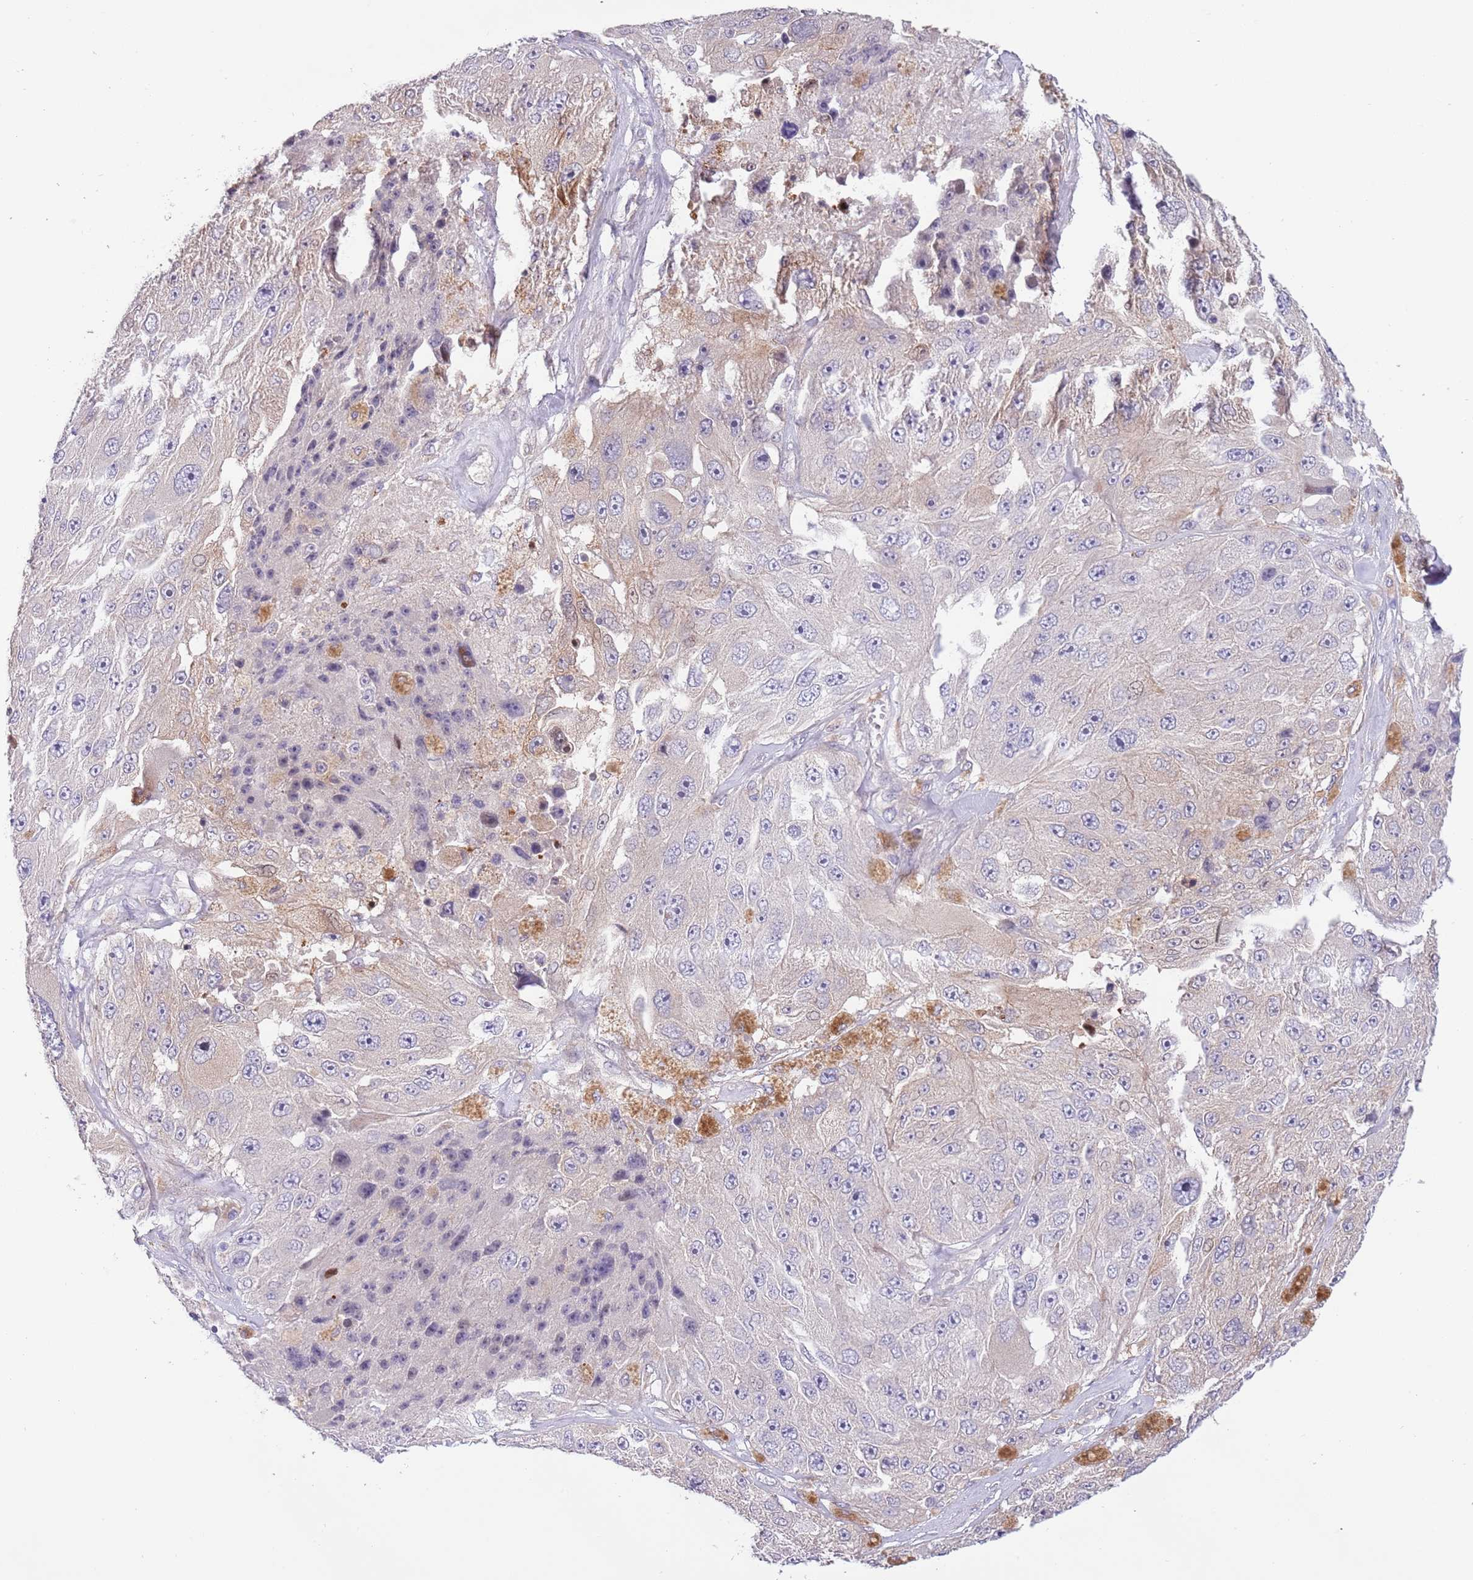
{"staining": {"intensity": "negative", "quantity": "none", "location": "none"}, "tissue": "melanoma", "cell_type": "Tumor cells", "image_type": "cancer", "snomed": [{"axis": "morphology", "description": "Malignant melanoma, Metastatic site"}, {"axis": "topography", "description": "Lymph node"}], "caption": "Immunohistochemistry (IHC) image of neoplastic tissue: human malignant melanoma (metastatic site) stained with DAB displays no significant protein expression in tumor cells.", "gene": "ZNF658", "patient": {"sex": "male", "age": 62}}